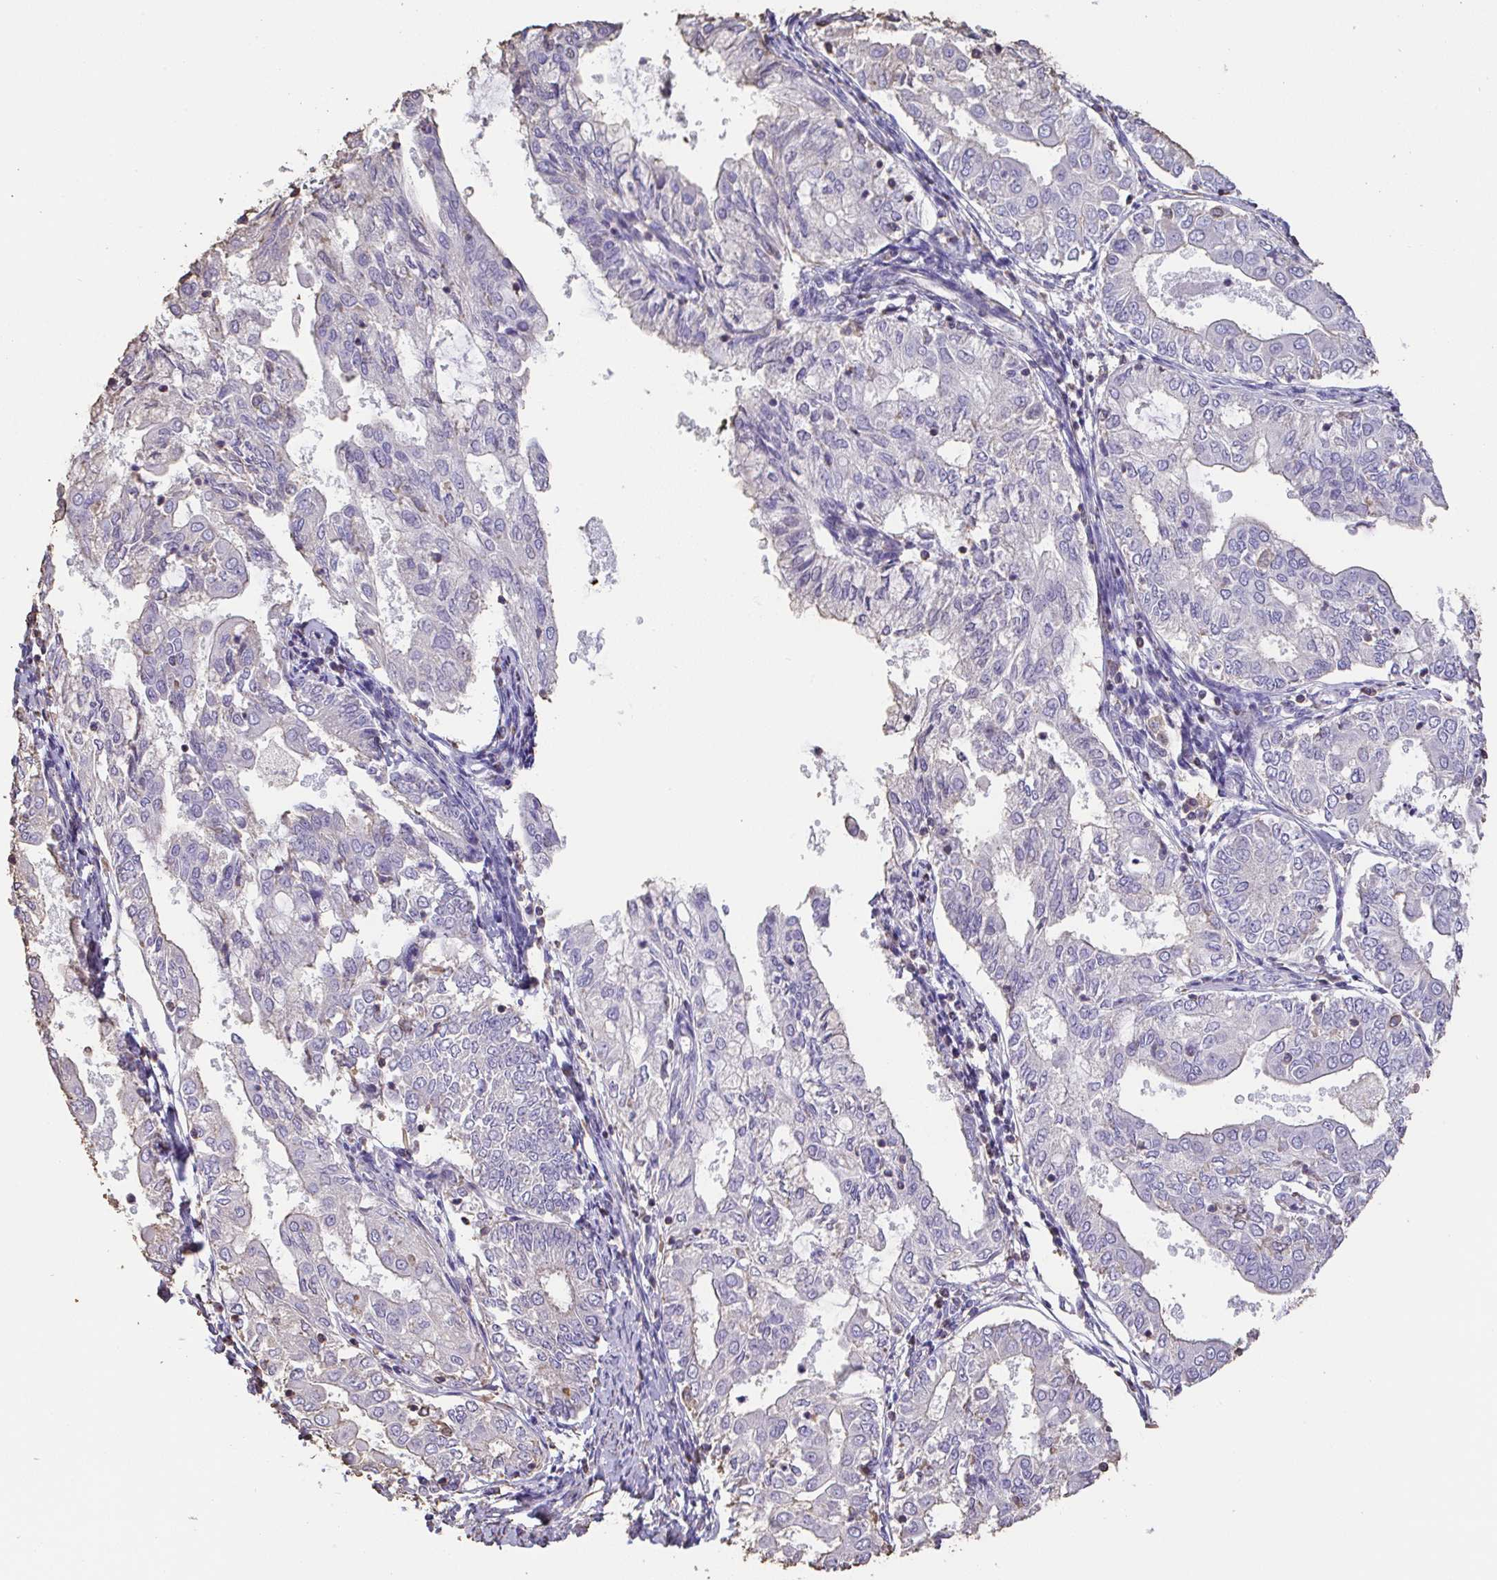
{"staining": {"intensity": "negative", "quantity": "none", "location": "none"}, "tissue": "endometrial cancer", "cell_type": "Tumor cells", "image_type": "cancer", "snomed": [{"axis": "morphology", "description": "Adenocarcinoma, NOS"}, {"axis": "topography", "description": "Endometrium"}], "caption": "A high-resolution histopathology image shows immunohistochemistry staining of endometrial cancer, which exhibits no significant expression in tumor cells.", "gene": "IL23R", "patient": {"sex": "female", "age": 68}}